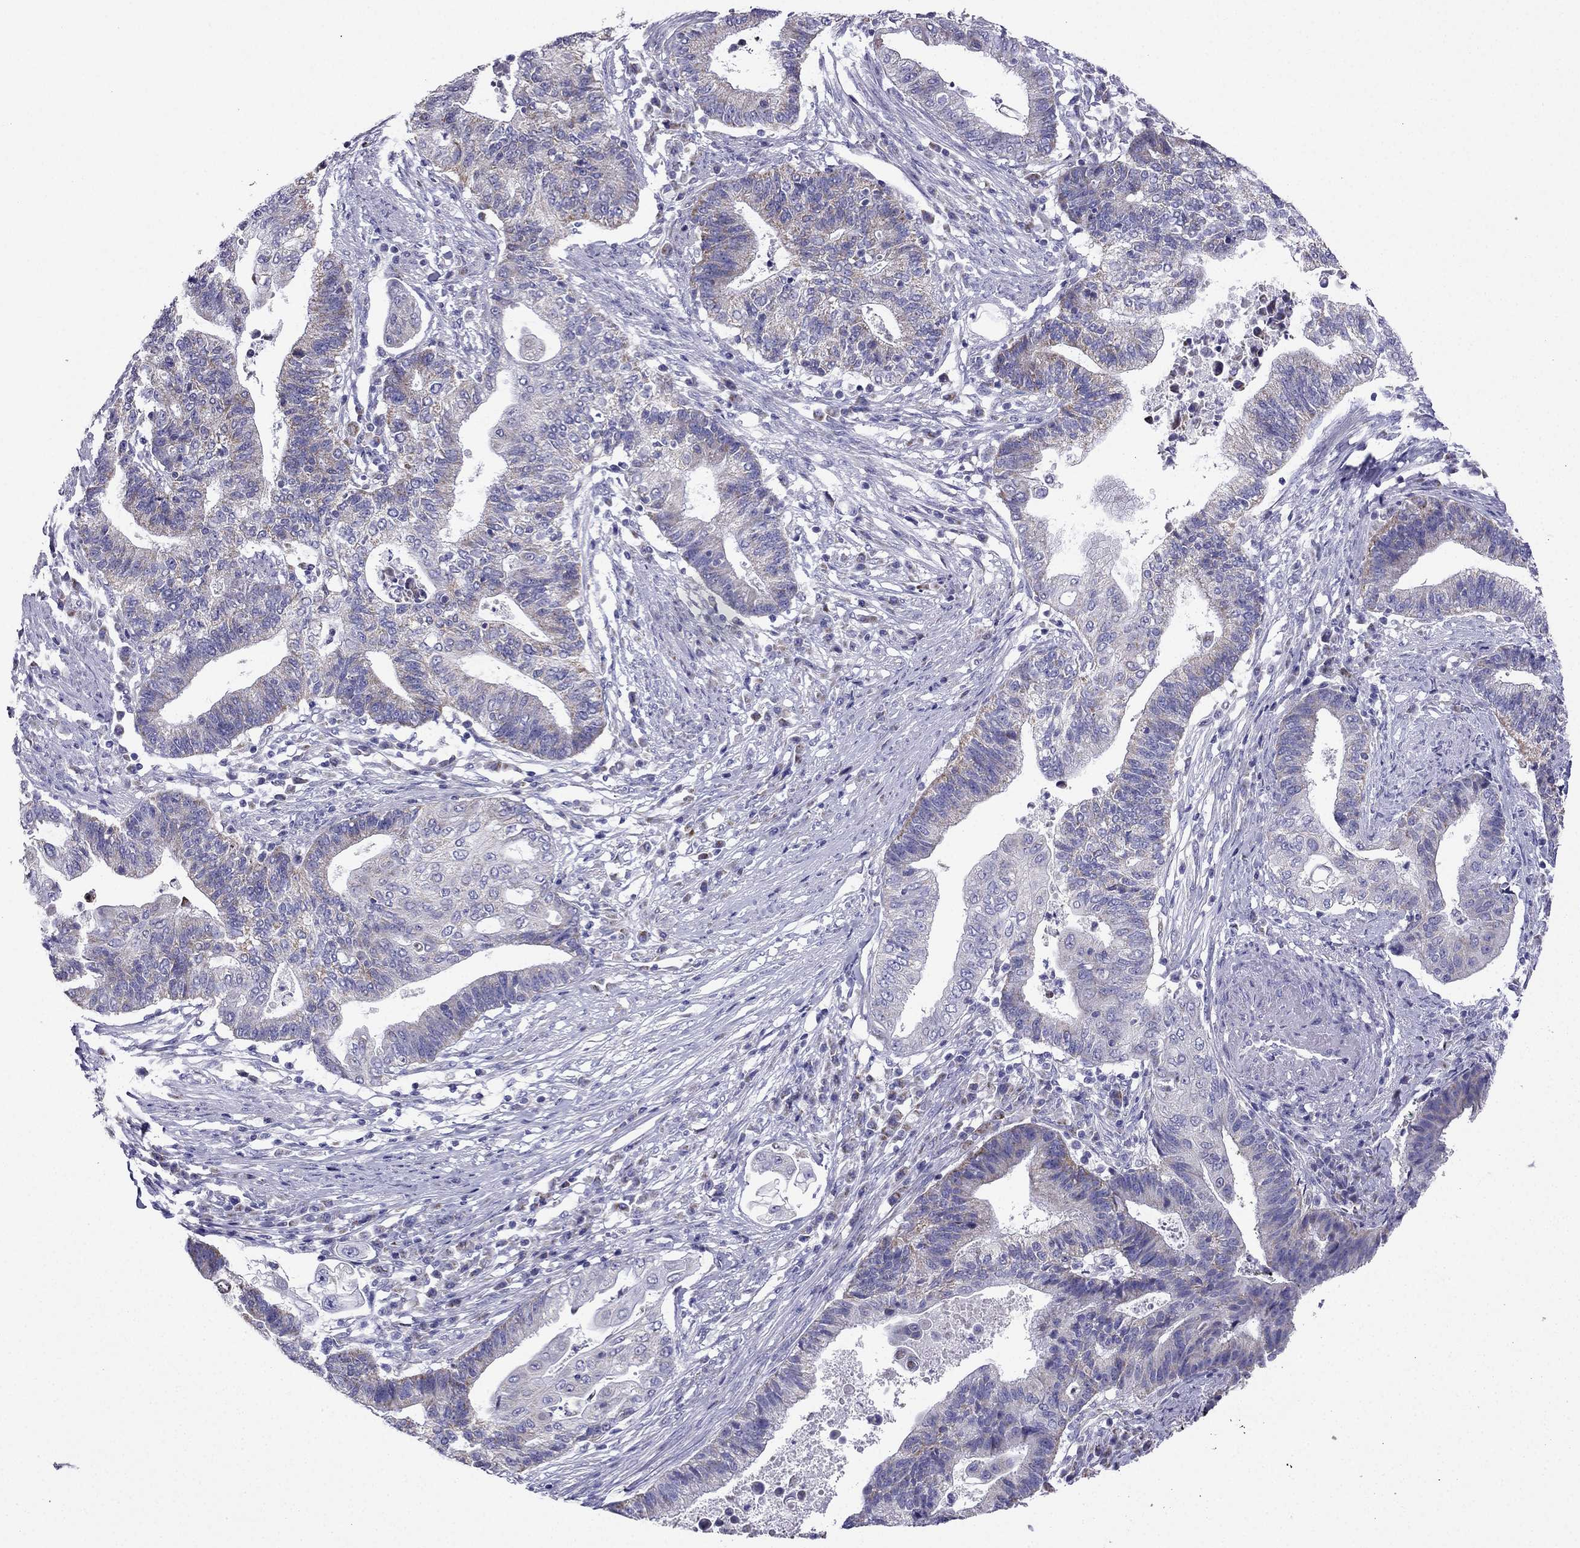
{"staining": {"intensity": "weak", "quantity": "<25%", "location": "cytoplasmic/membranous"}, "tissue": "endometrial cancer", "cell_type": "Tumor cells", "image_type": "cancer", "snomed": [{"axis": "morphology", "description": "Adenocarcinoma, NOS"}, {"axis": "topography", "description": "Uterus"}, {"axis": "topography", "description": "Endometrium"}], "caption": "Photomicrograph shows no protein staining in tumor cells of endometrial adenocarcinoma tissue.", "gene": "KIF5A", "patient": {"sex": "female", "age": 54}}